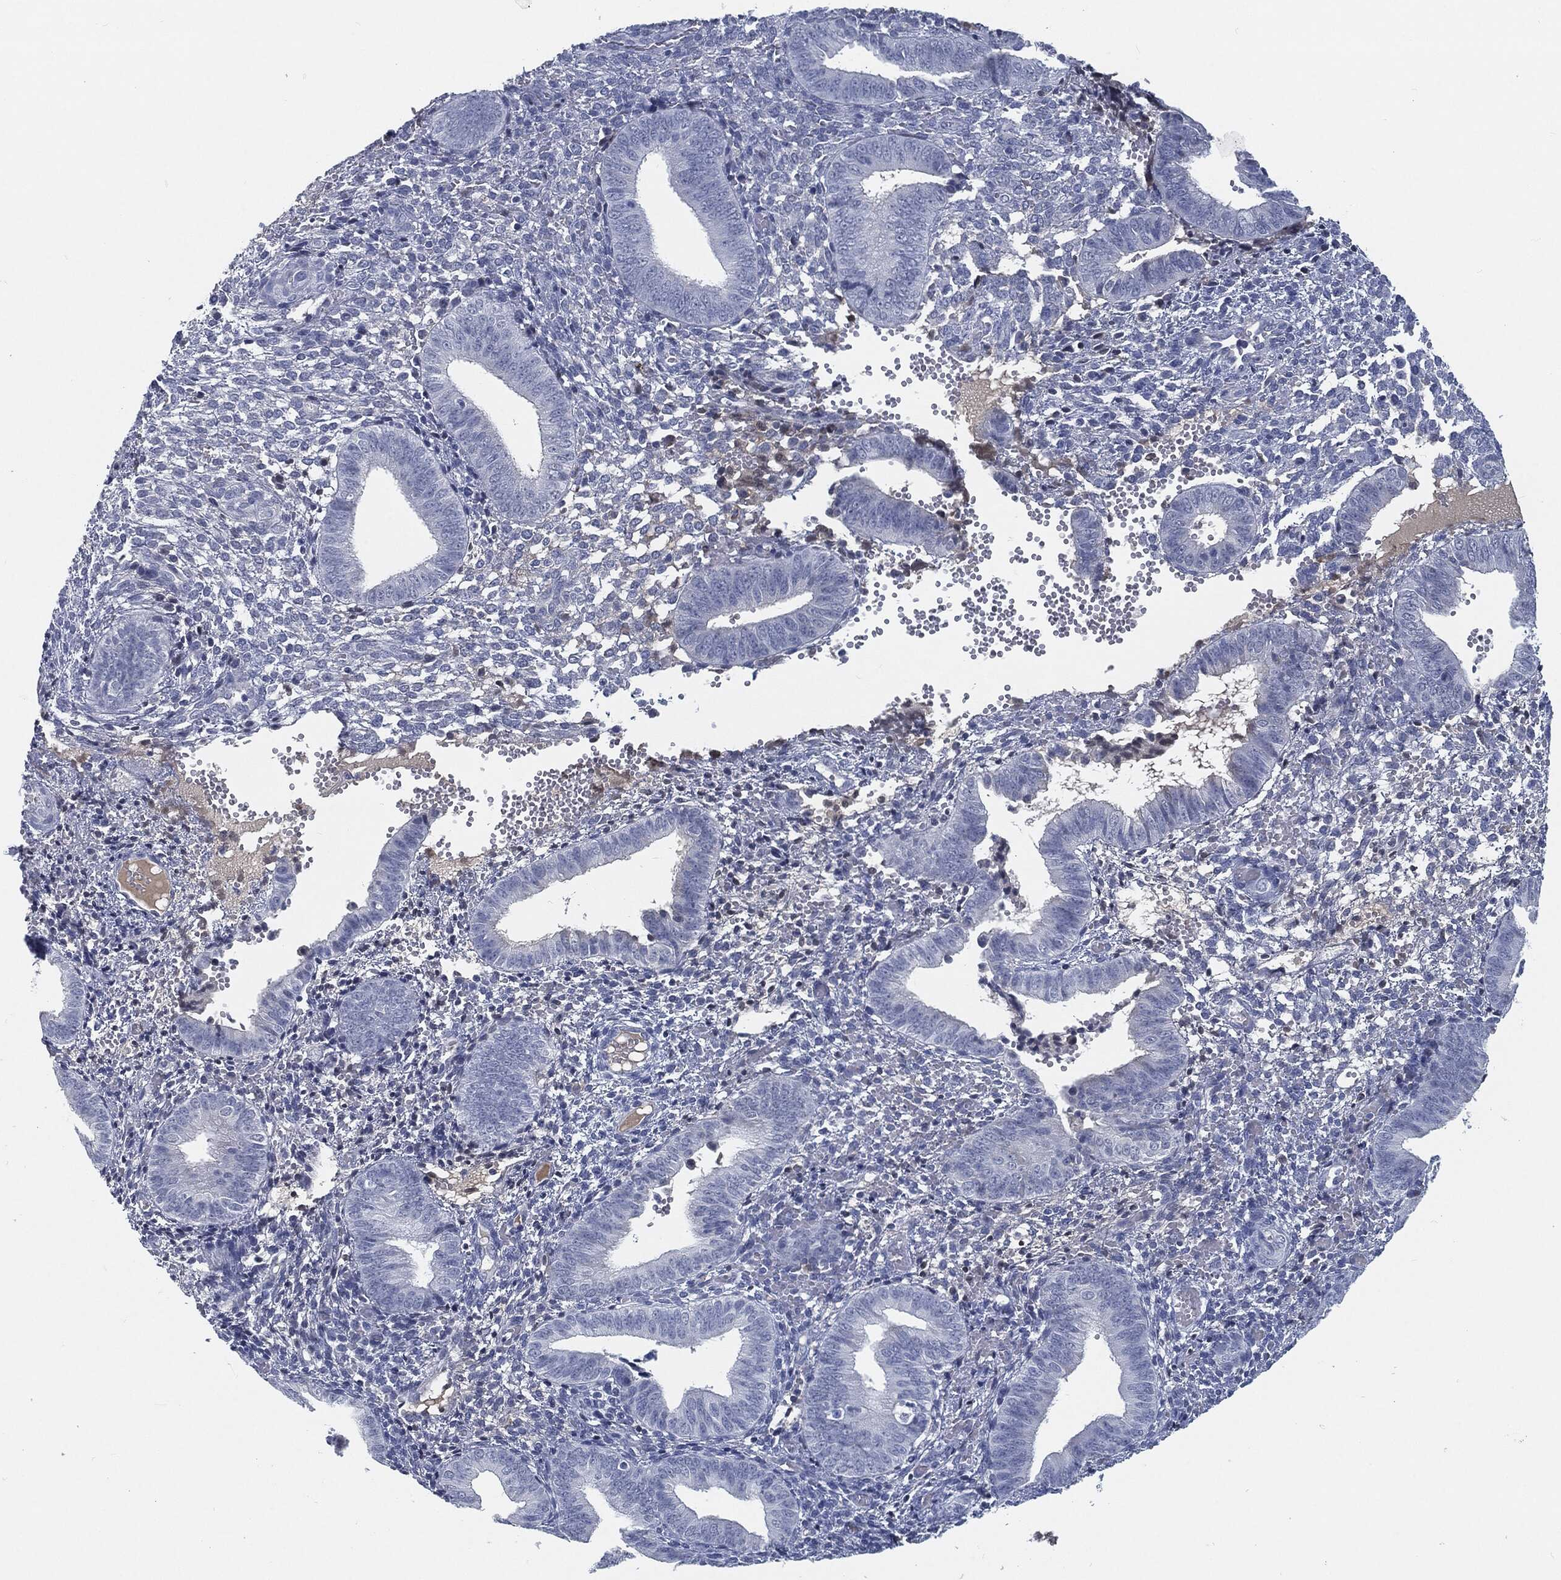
{"staining": {"intensity": "negative", "quantity": "none", "location": "none"}, "tissue": "endometrium", "cell_type": "Cells in endometrial stroma", "image_type": "normal", "snomed": [{"axis": "morphology", "description": "Normal tissue, NOS"}, {"axis": "topography", "description": "Endometrium"}], "caption": "DAB immunohistochemical staining of benign human endometrium exhibits no significant expression in cells in endometrial stroma. Brightfield microscopy of IHC stained with DAB (3,3'-diaminobenzidine) (brown) and hematoxylin (blue), captured at high magnification.", "gene": "MST1", "patient": {"sex": "female", "age": 42}}